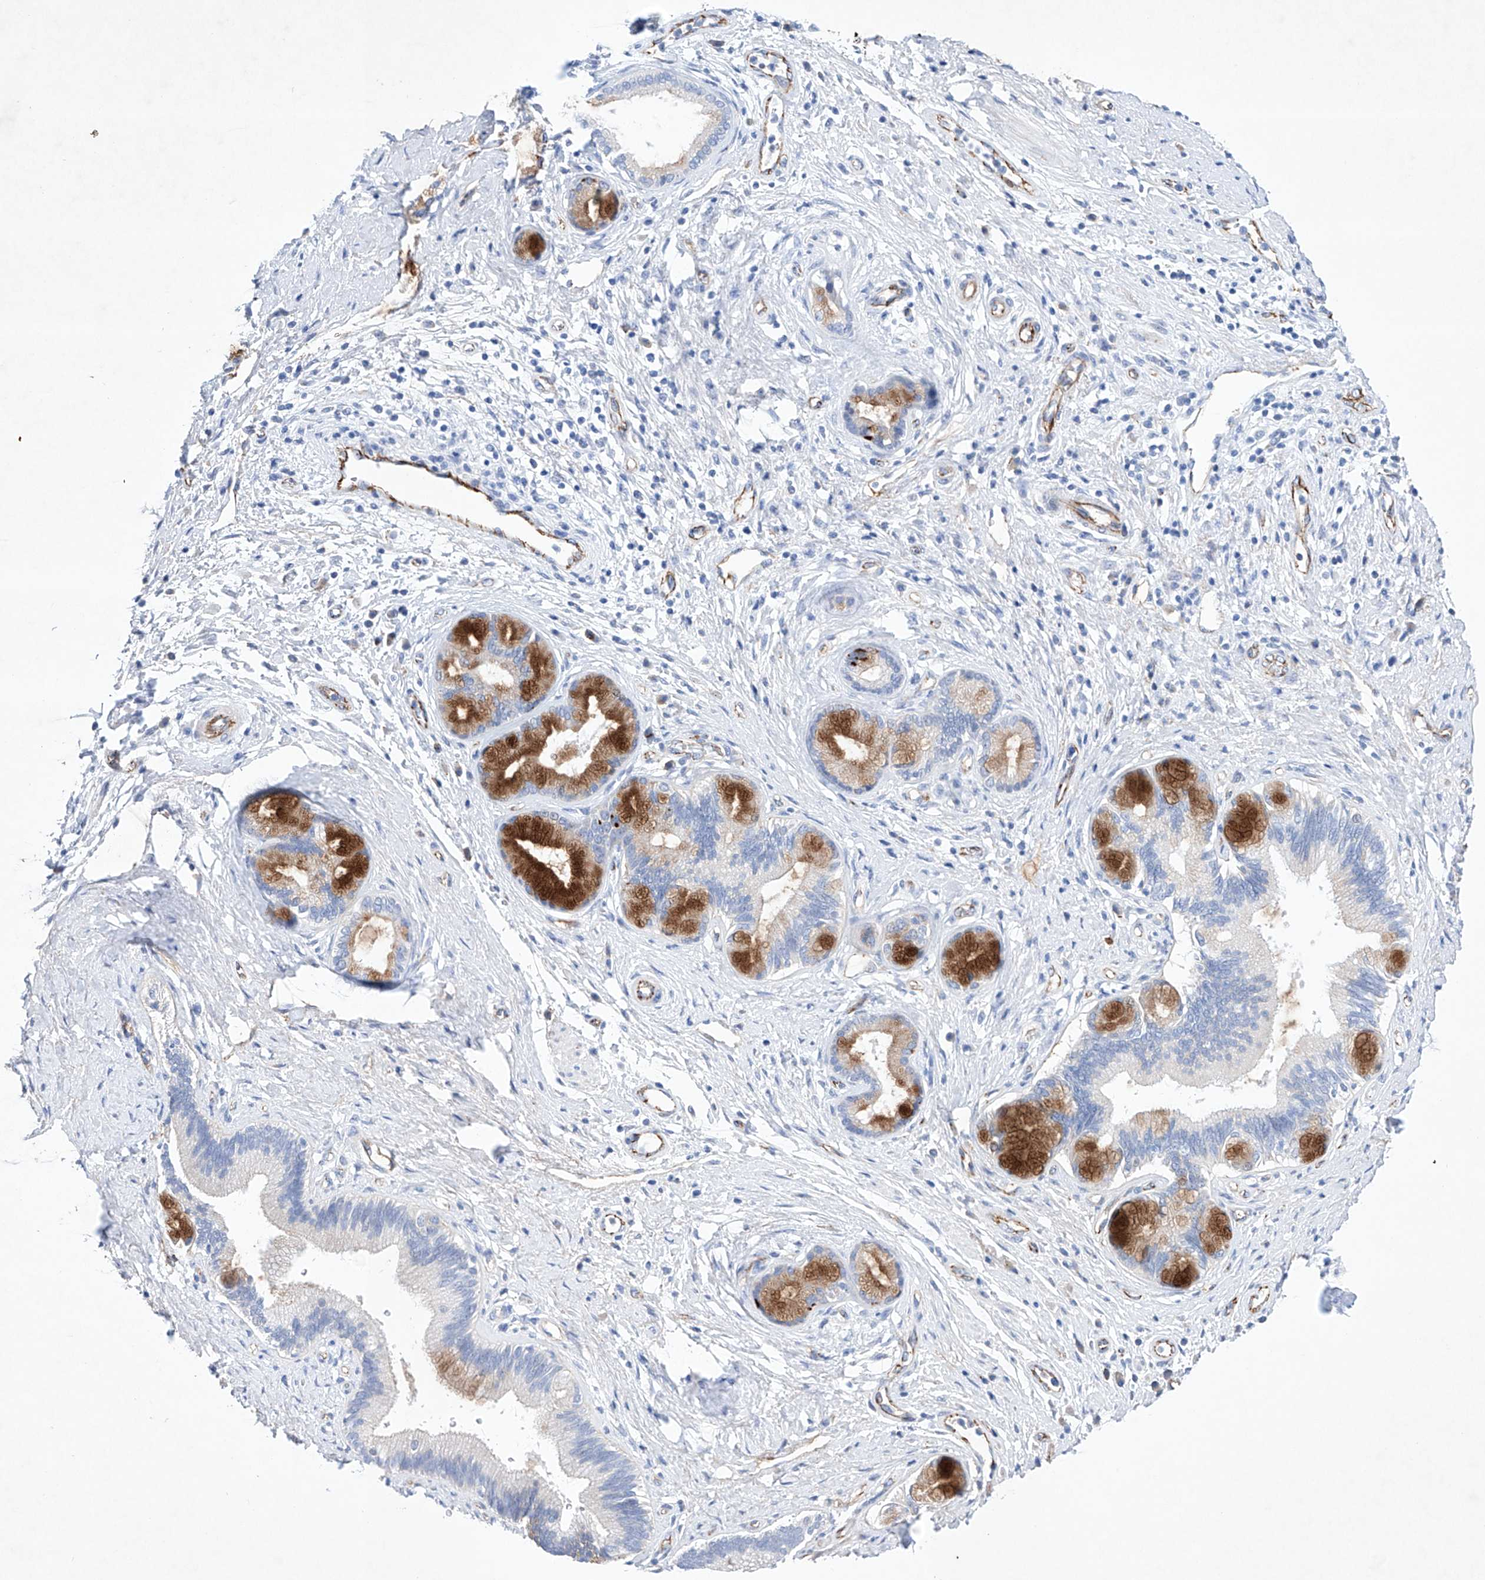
{"staining": {"intensity": "strong", "quantity": "<25%", "location": "cytoplasmic/membranous"}, "tissue": "pancreatic cancer", "cell_type": "Tumor cells", "image_type": "cancer", "snomed": [{"axis": "morphology", "description": "Adenocarcinoma, NOS"}, {"axis": "topography", "description": "Pancreas"}], "caption": "Immunohistochemistry (DAB) staining of adenocarcinoma (pancreatic) reveals strong cytoplasmic/membranous protein expression in approximately <25% of tumor cells.", "gene": "ETV7", "patient": {"sex": "female", "age": 73}}